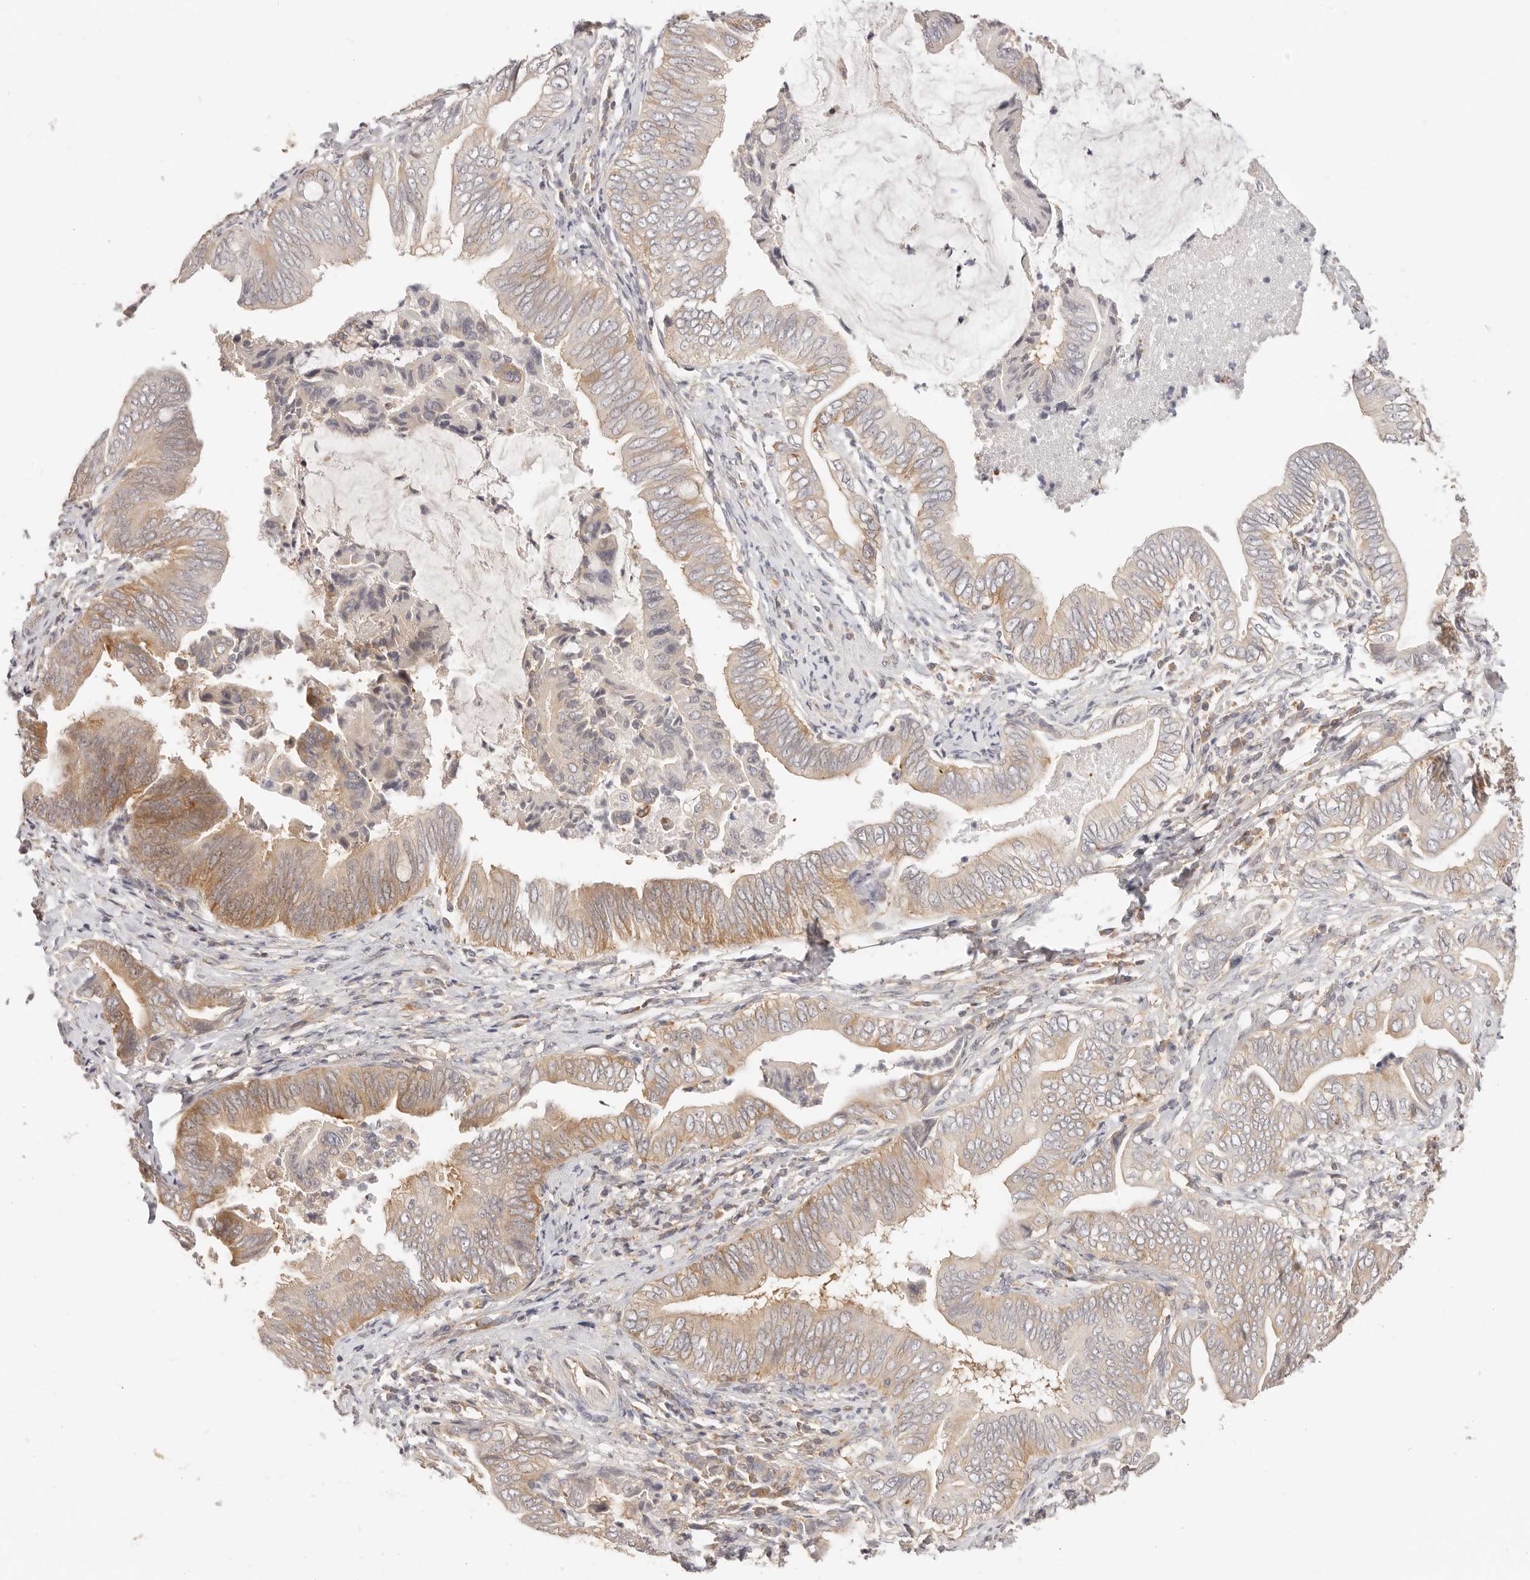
{"staining": {"intensity": "moderate", "quantity": "25%-75%", "location": "cytoplasmic/membranous"}, "tissue": "pancreatic cancer", "cell_type": "Tumor cells", "image_type": "cancer", "snomed": [{"axis": "morphology", "description": "Adenocarcinoma, NOS"}, {"axis": "topography", "description": "Pancreas"}], "caption": "IHC staining of pancreatic cancer, which reveals medium levels of moderate cytoplasmic/membranous positivity in about 25%-75% of tumor cells indicating moderate cytoplasmic/membranous protein expression. The staining was performed using DAB (3,3'-diaminobenzidine) (brown) for protein detection and nuclei were counterstained in hematoxylin (blue).", "gene": "DTNBP1", "patient": {"sex": "male", "age": 75}}